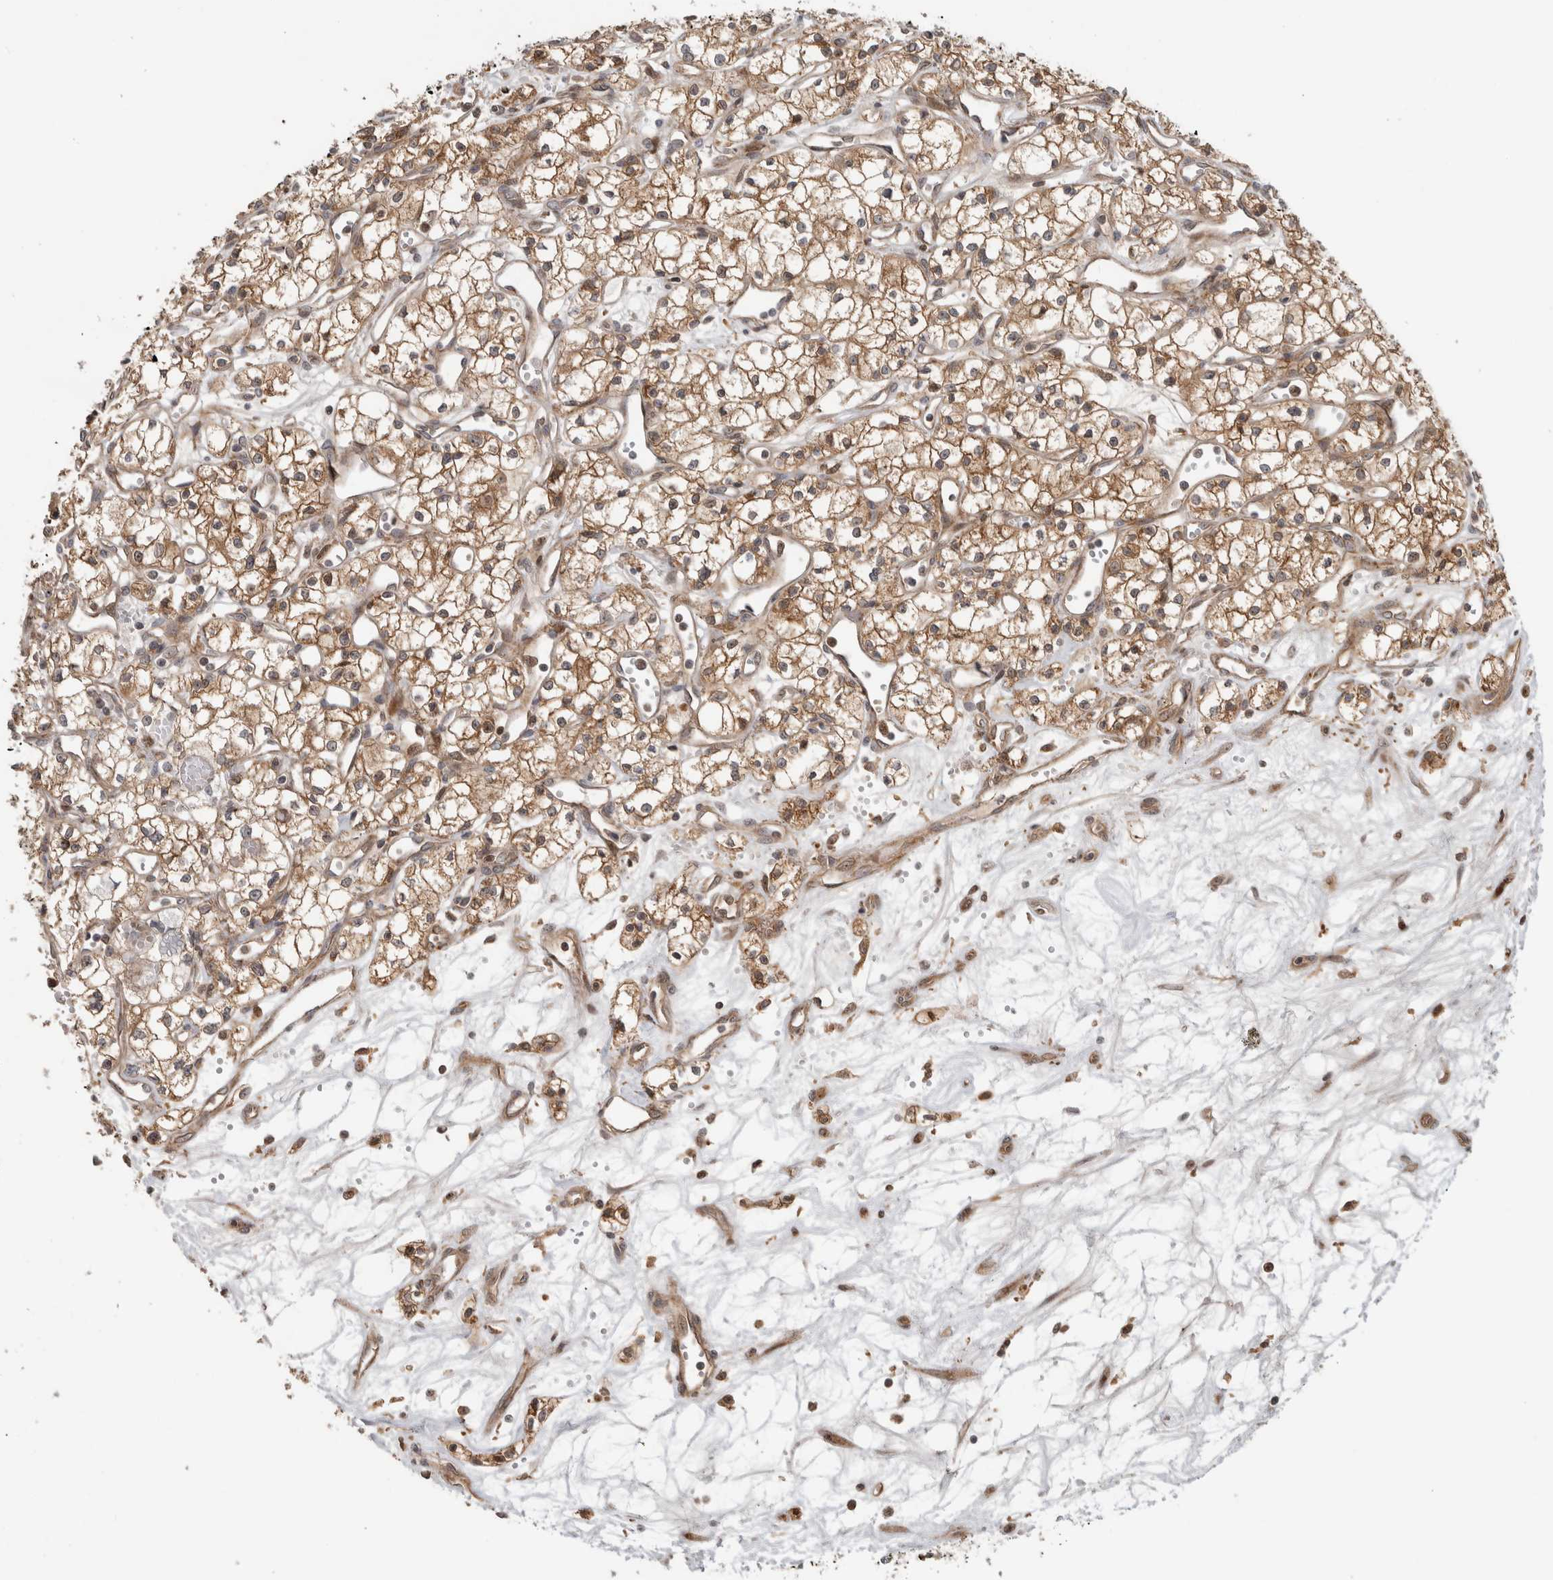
{"staining": {"intensity": "moderate", "quantity": ">75%", "location": "cytoplasmic/membranous"}, "tissue": "renal cancer", "cell_type": "Tumor cells", "image_type": "cancer", "snomed": [{"axis": "morphology", "description": "Adenocarcinoma, NOS"}, {"axis": "topography", "description": "Kidney"}], "caption": "Immunohistochemical staining of renal cancer exhibits medium levels of moderate cytoplasmic/membranous protein staining in about >75% of tumor cells.", "gene": "INSRR", "patient": {"sex": "male", "age": 59}}